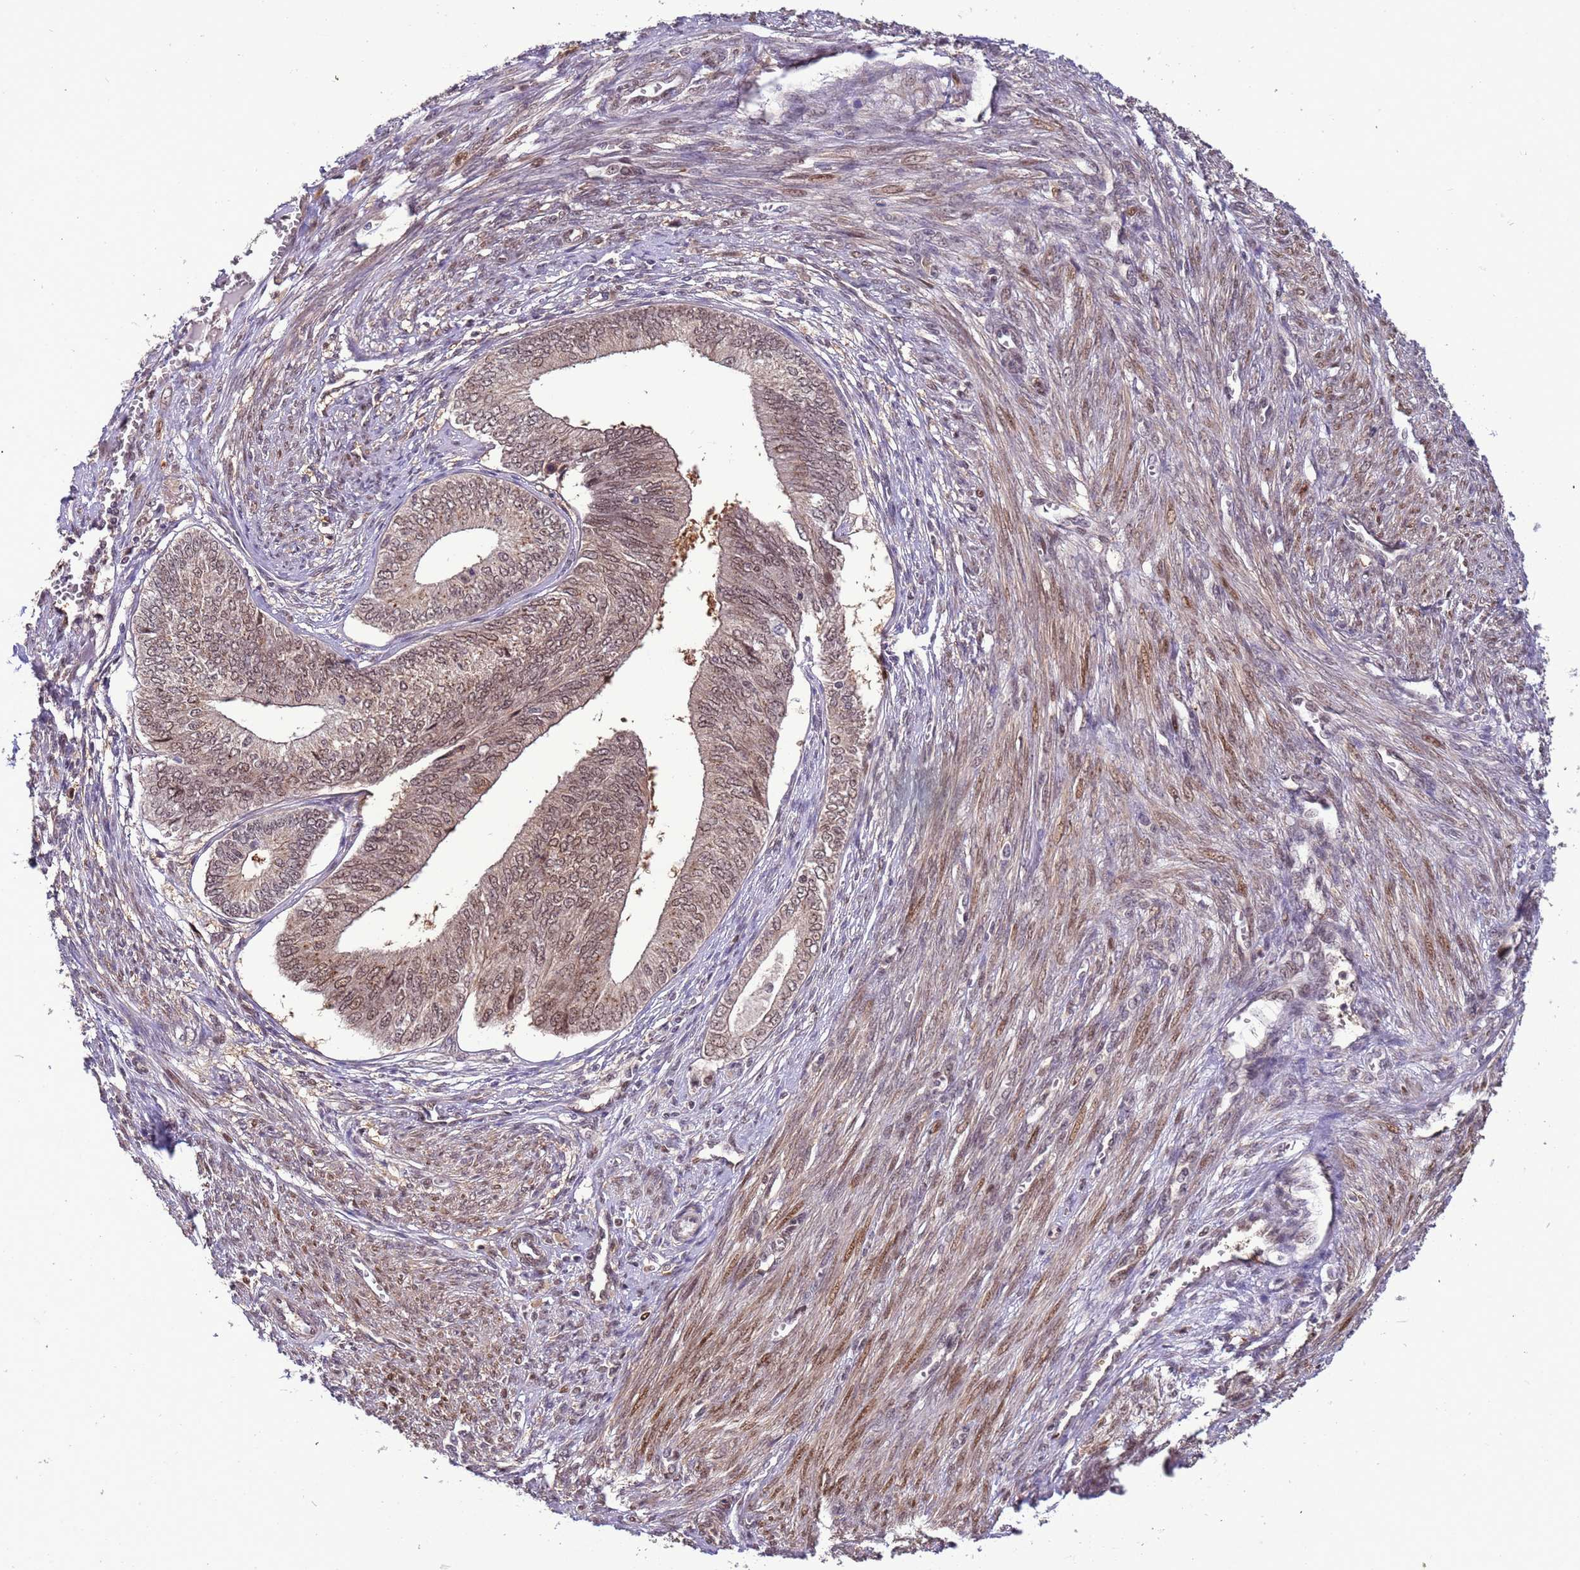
{"staining": {"intensity": "moderate", "quantity": ">75%", "location": "nuclear"}, "tissue": "endometrial cancer", "cell_type": "Tumor cells", "image_type": "cancer", "snomed": [{"axis": "morphology", "description": "Adenocarcinoma, NOS"}, {"axis": "topography", "description": "Endometrium"}], "caption": "Endometrial cancer (adenocarcinoma) stained with DAB (3,3'-diaminobenzidine) immunohistochemistry (IHC) displays medium levels of moderate nuclear staining in about >75% of tumor cells. The protein is shown in brown color, while the nuclei are stained blue.", "gene": "ZBTB5", "patient": {"sex": "female", "age": 68}}